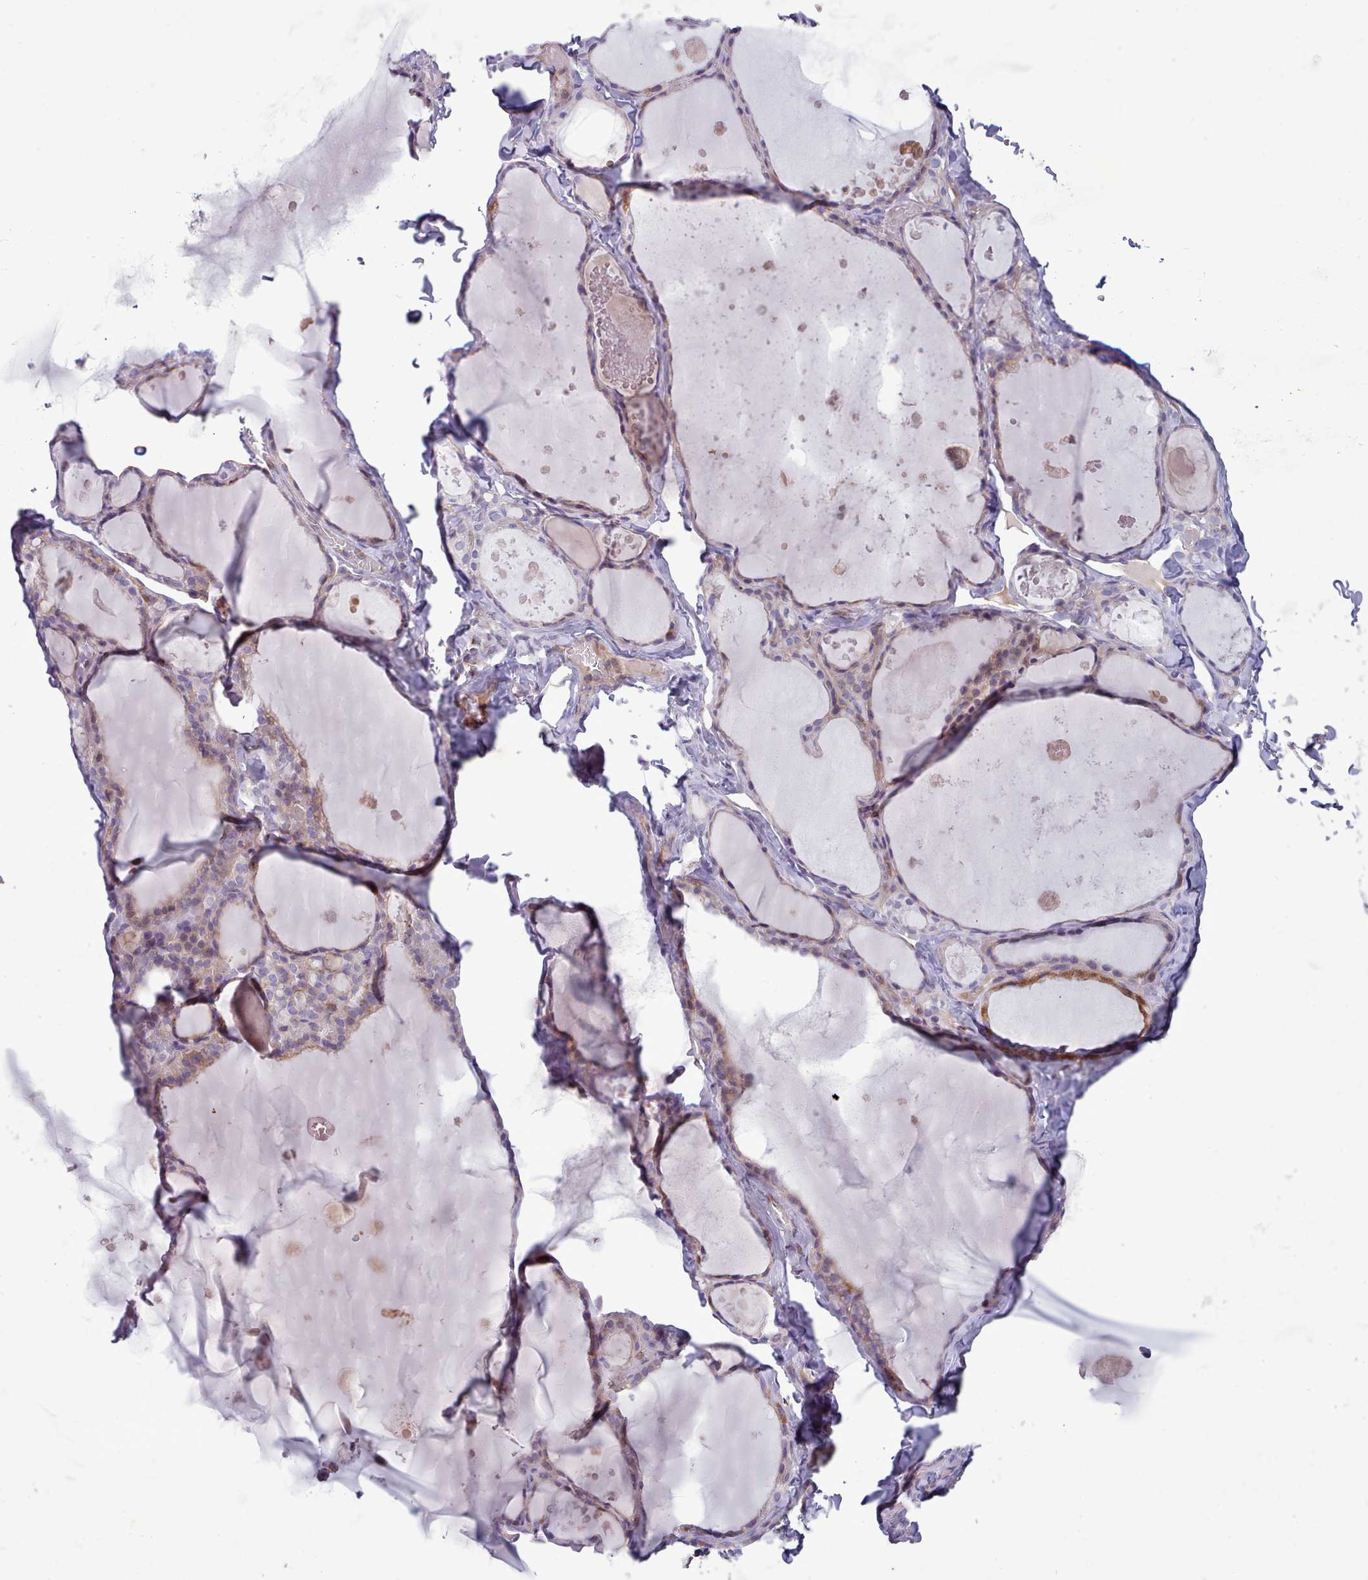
{"staining": {"intensity": "weak", "quantity": "<25%", "location": "cytoplasmic/membranous"}, "tissue": "thyroid gland", "cell_type": "Glandular cells", "image_type": "normal", "snomed": [{"axis": "morphology", "description": "Normal tissue, NOS"}, {"axis": "topography", "description": "Thyroid gland"}], "caption": "Protein analysis of normal thyroid gland displays no significant staining in glandular cells. (Immunohistochemistry (ihc), brightfield microscopy, high magnification).", "gene": "TENT4B", "patient": {"sex": "male", "age": 56}}